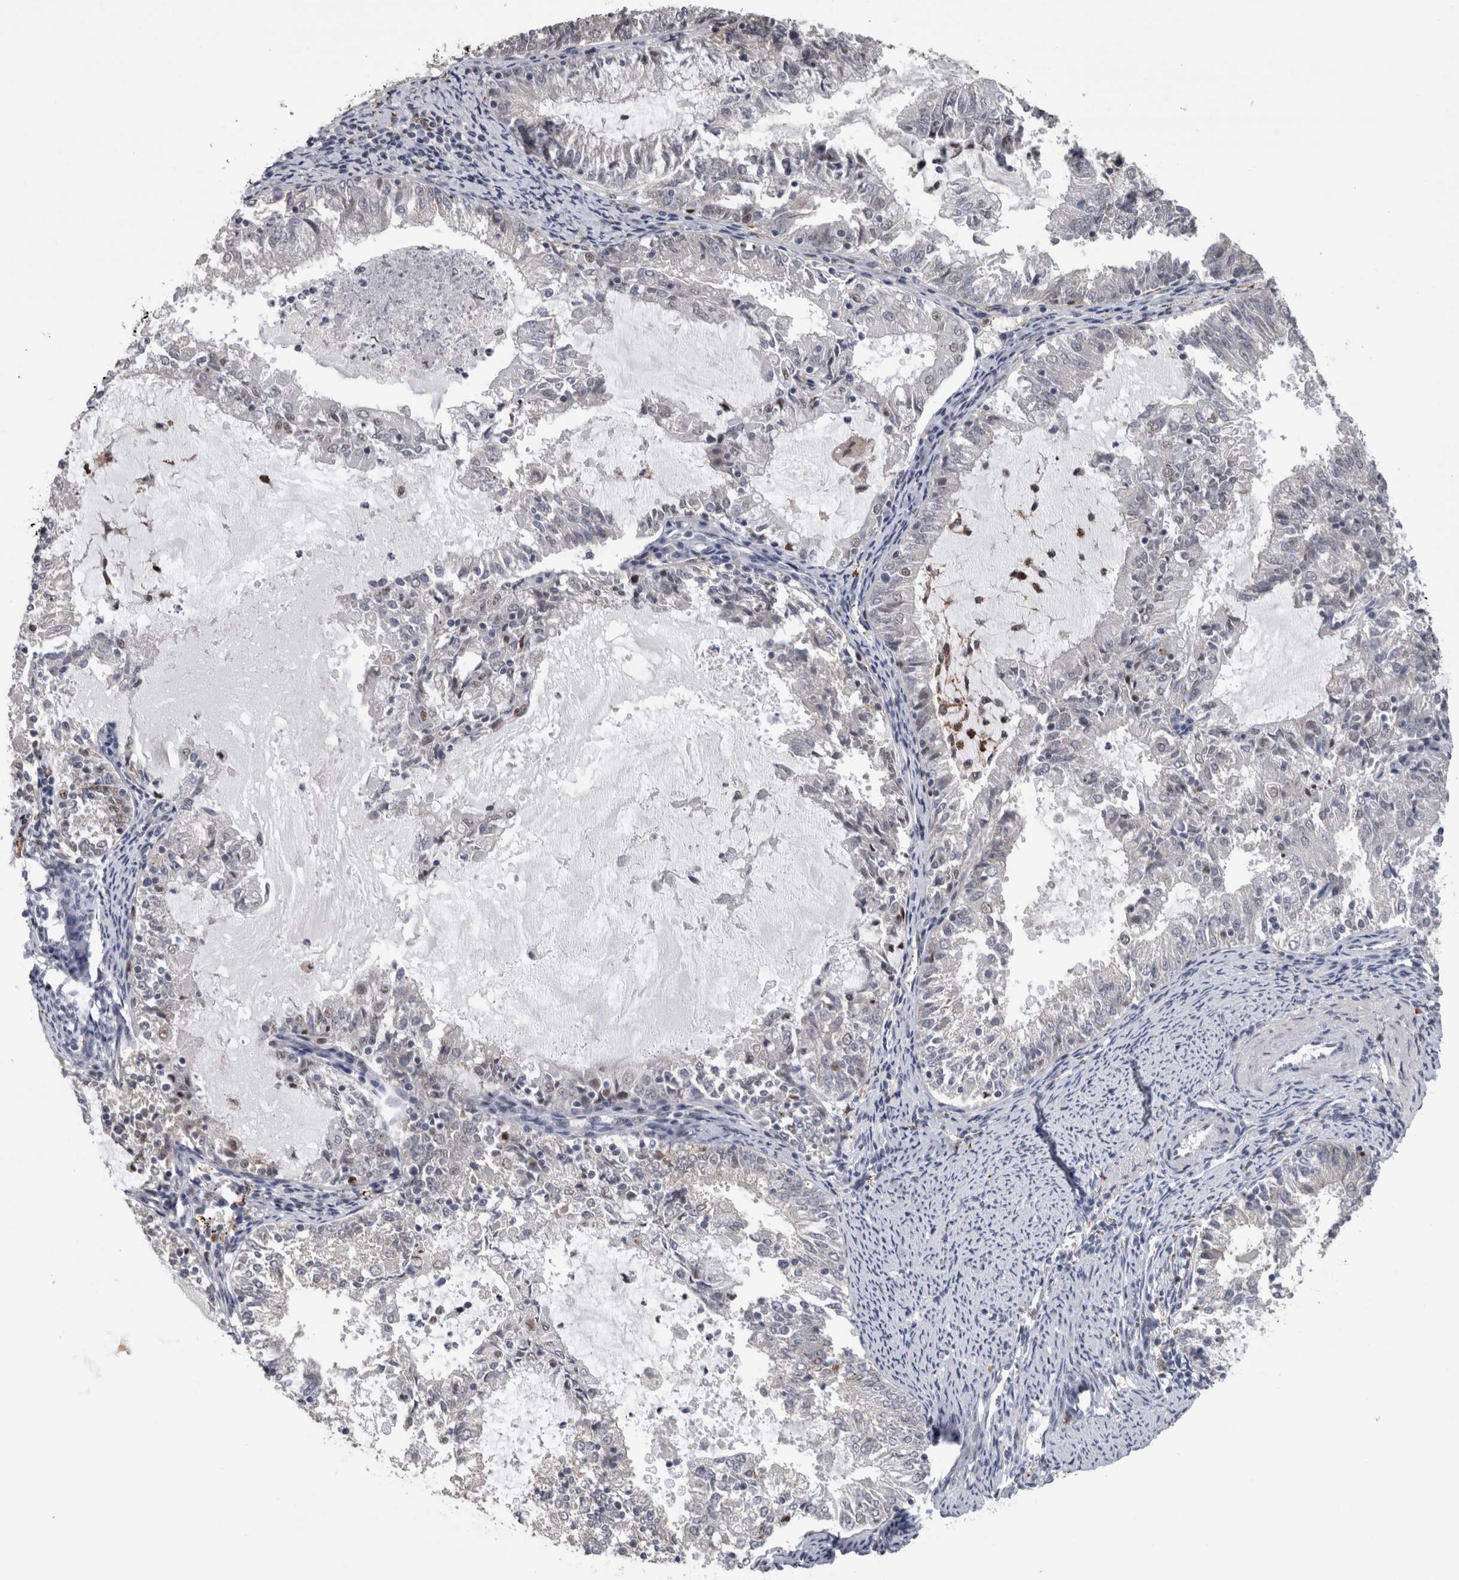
{"staining": {"intensity": "negative", "quantity": "none", "location": "none"}, "tissue": "endometrial cancer", "cell_type": "Tumor cells", "image_type": "cancer", "snomed": [{"axis": "morphology", "description": "Adenocarcinoma, NOS"}, {"axis": "topography", "description": "Endometrium"}], "caption": "A high-resolution micrograph shows IHC staining of endometrial adenocarcinoma, which displays no significant positivity in tumor cells.", "gene": "POLD2", "patient": {"sex": "female", "age": 57}}